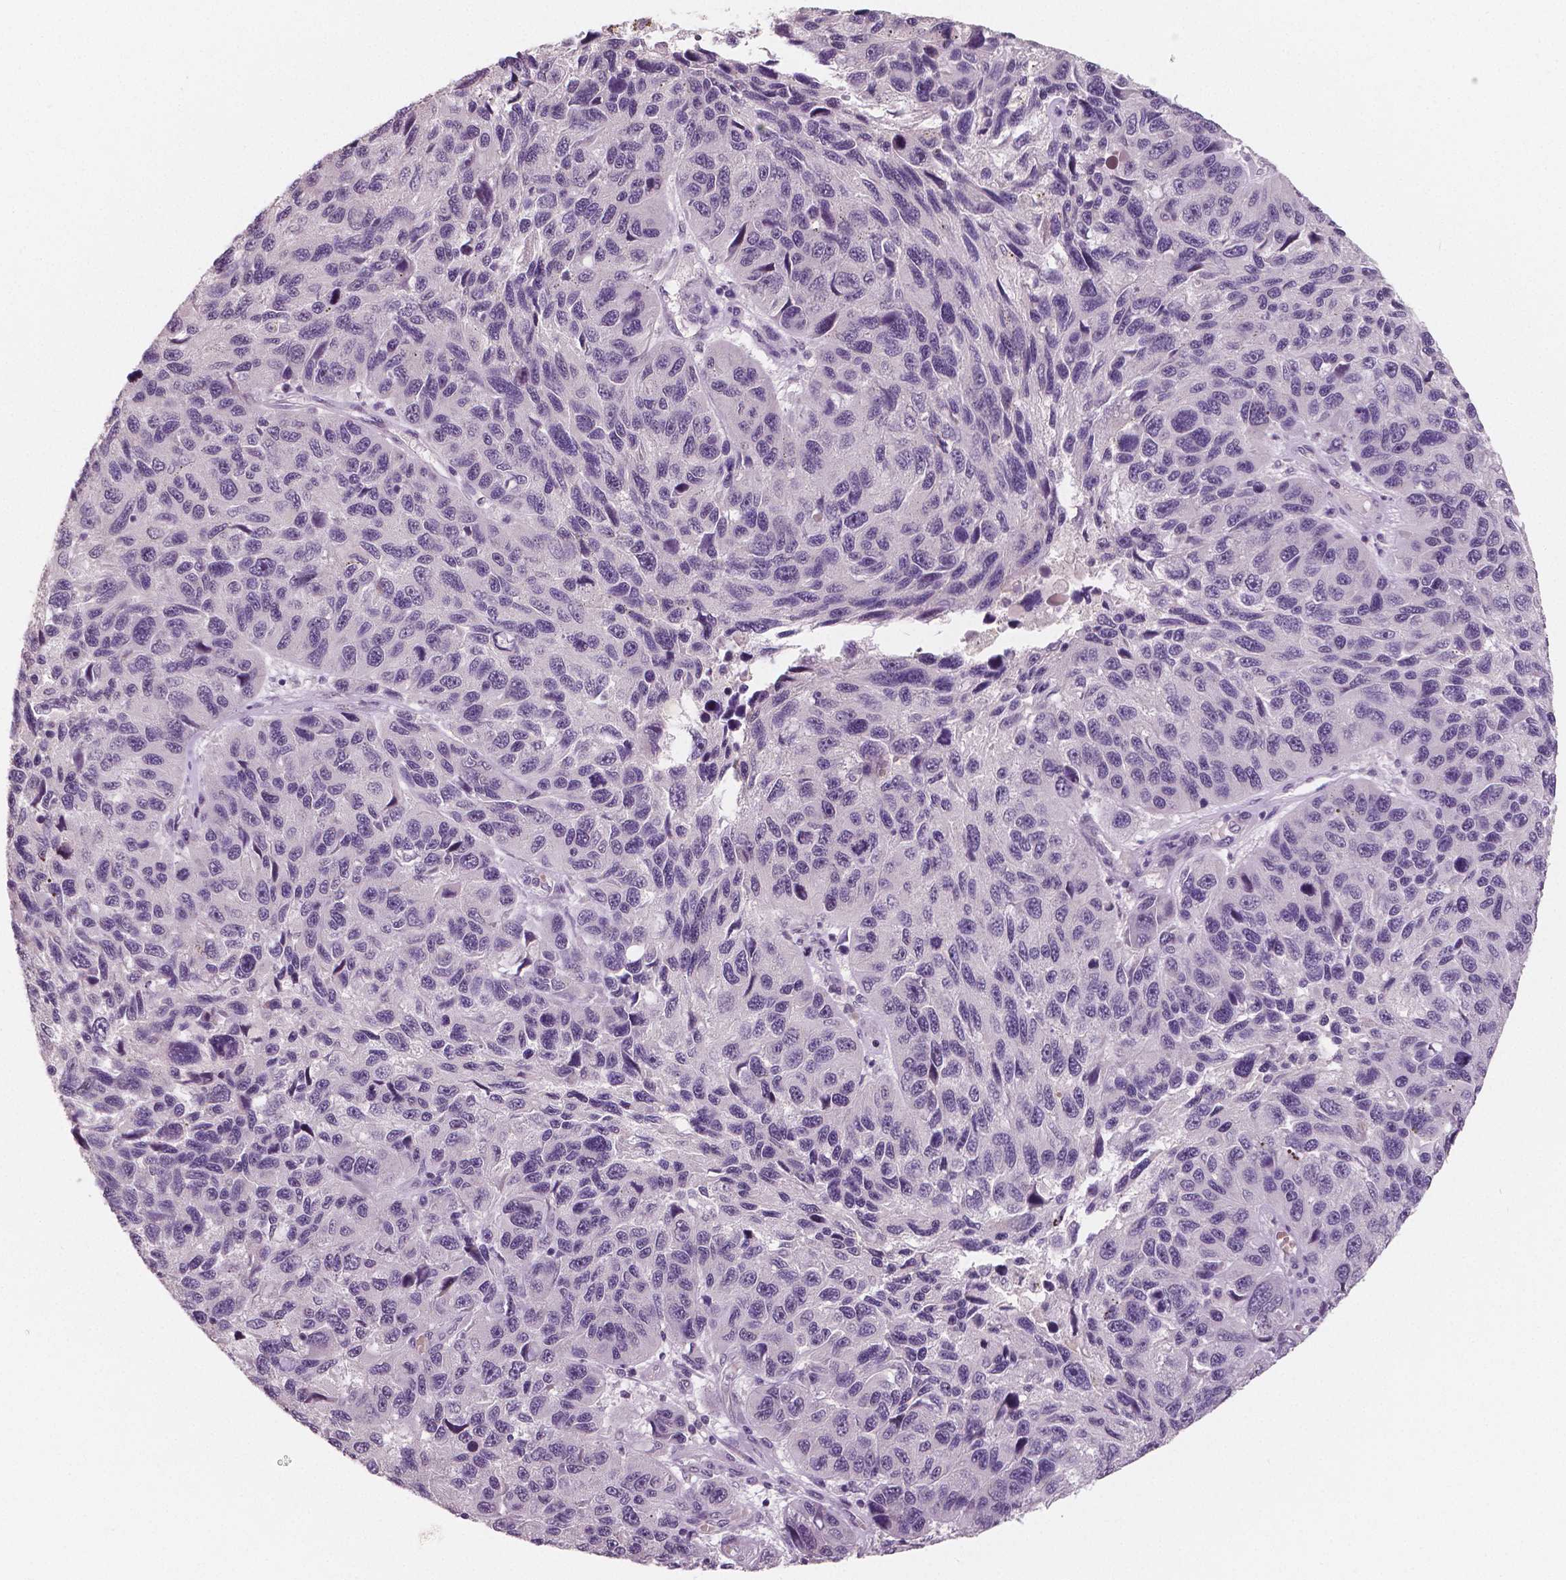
{"staining": {"intensity": "negative", "quantity": "none", "location": "none"}, "tissue": "melanoma", "cell_type": "Tumor cells", "image_type": "cancer", "snomed": [{"axis": "morphology", "description": "Malignant melanoma, NOS"}, {"axis": "topography", "description": "Skin"}], "caption": "Tumor cells show no significant protein expression in malignant melanoma.", "gene": "RNASE7", "patient": {"sex": "male", "age": 53}}